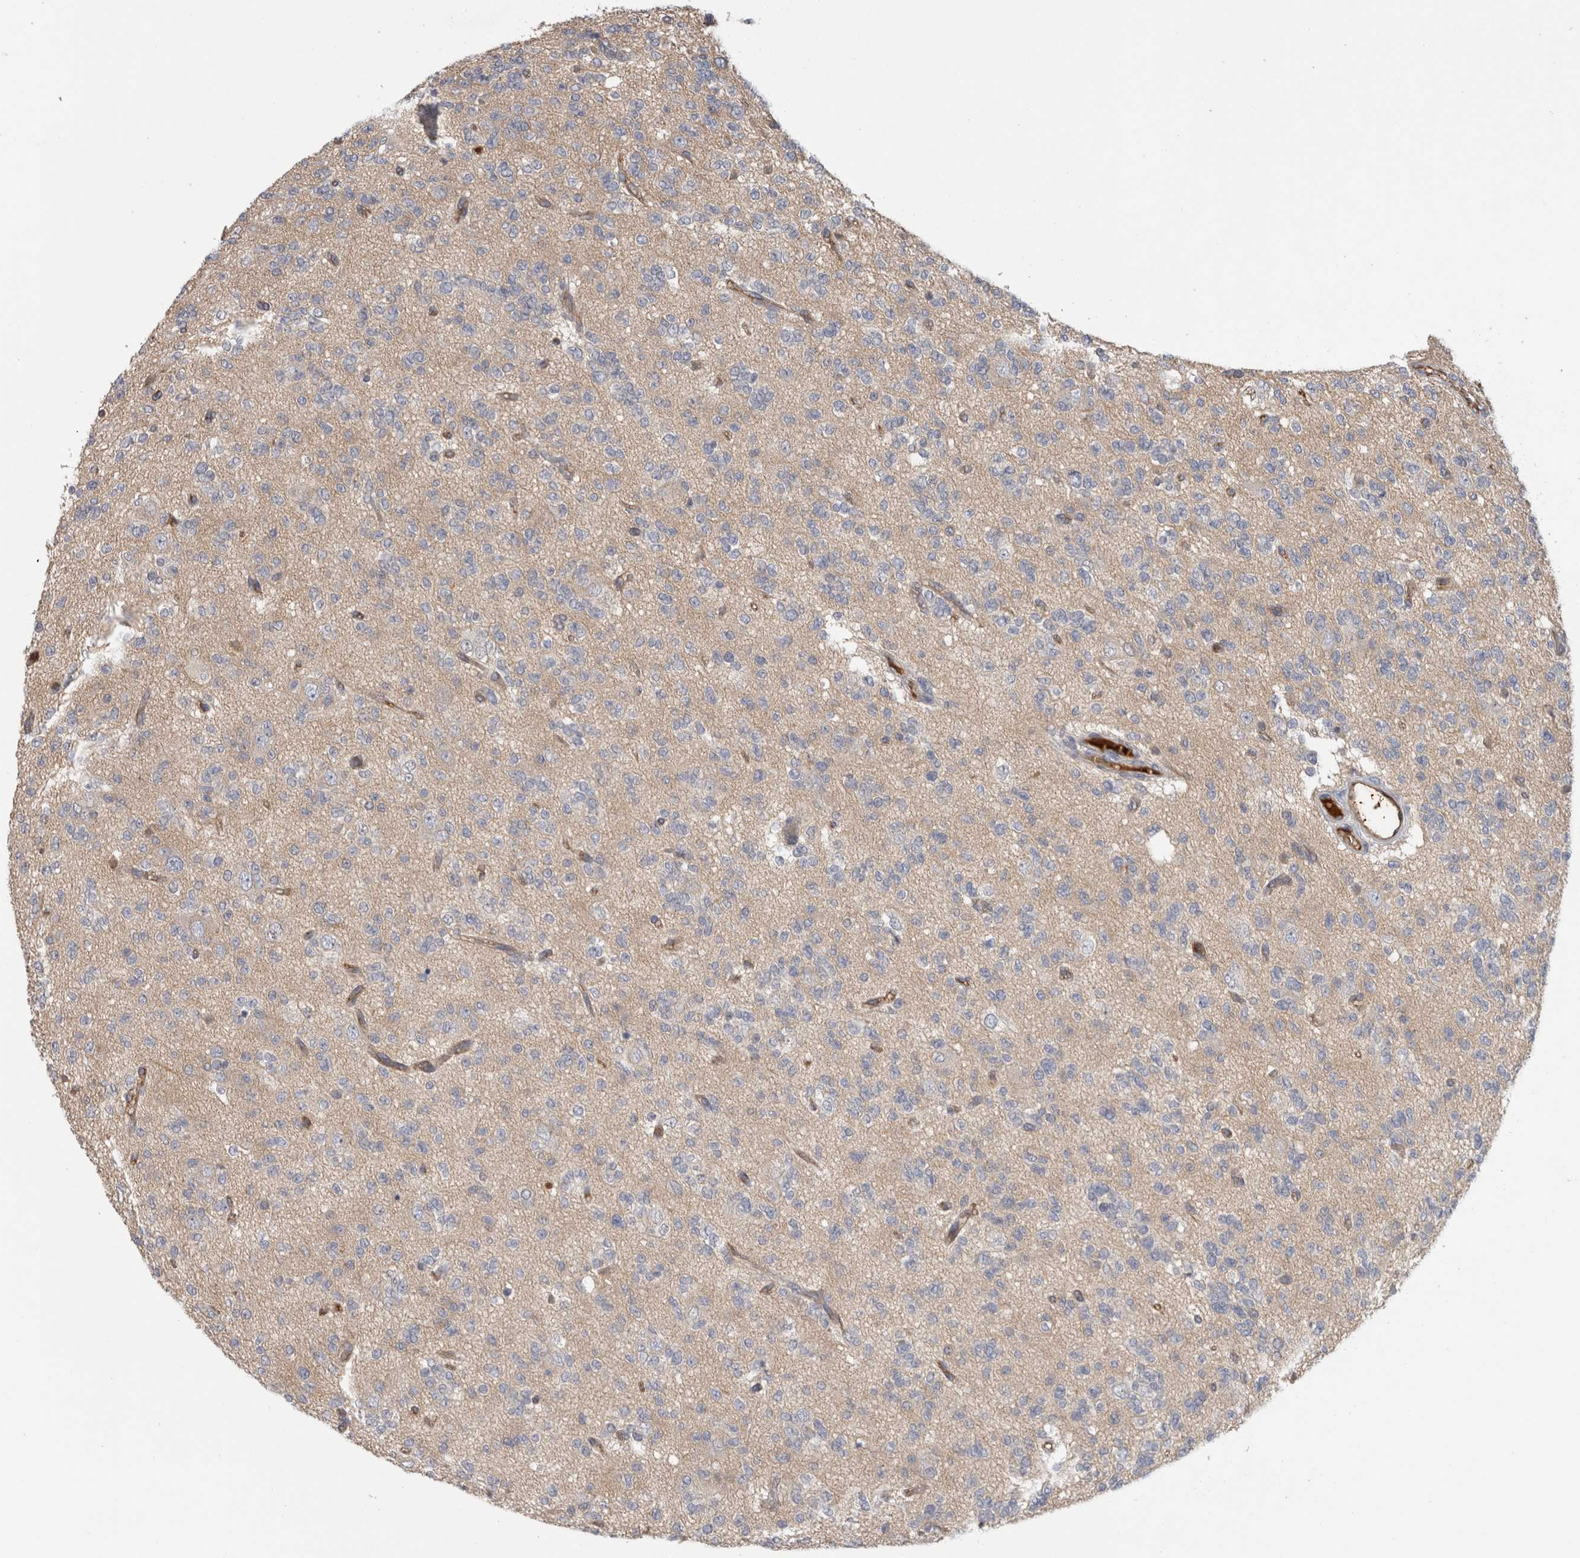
{"staining": {"intensity": "negative", "quantity": "none", "location": "none"}, "tissue": "glioma", "cell_type": "Tumor cells", "image_type": "cancer", "snomed": [{"axis": "morphology", "description": "Glioma, malignant, Low grade"}, {"axis": "topography", "description": "Brain"}], "caption": "Glioma stained for a protein using IHC exhibits no staining tumor cells.", "gene": "TBCE", "patient": {"sex": "male", "age": 38}}